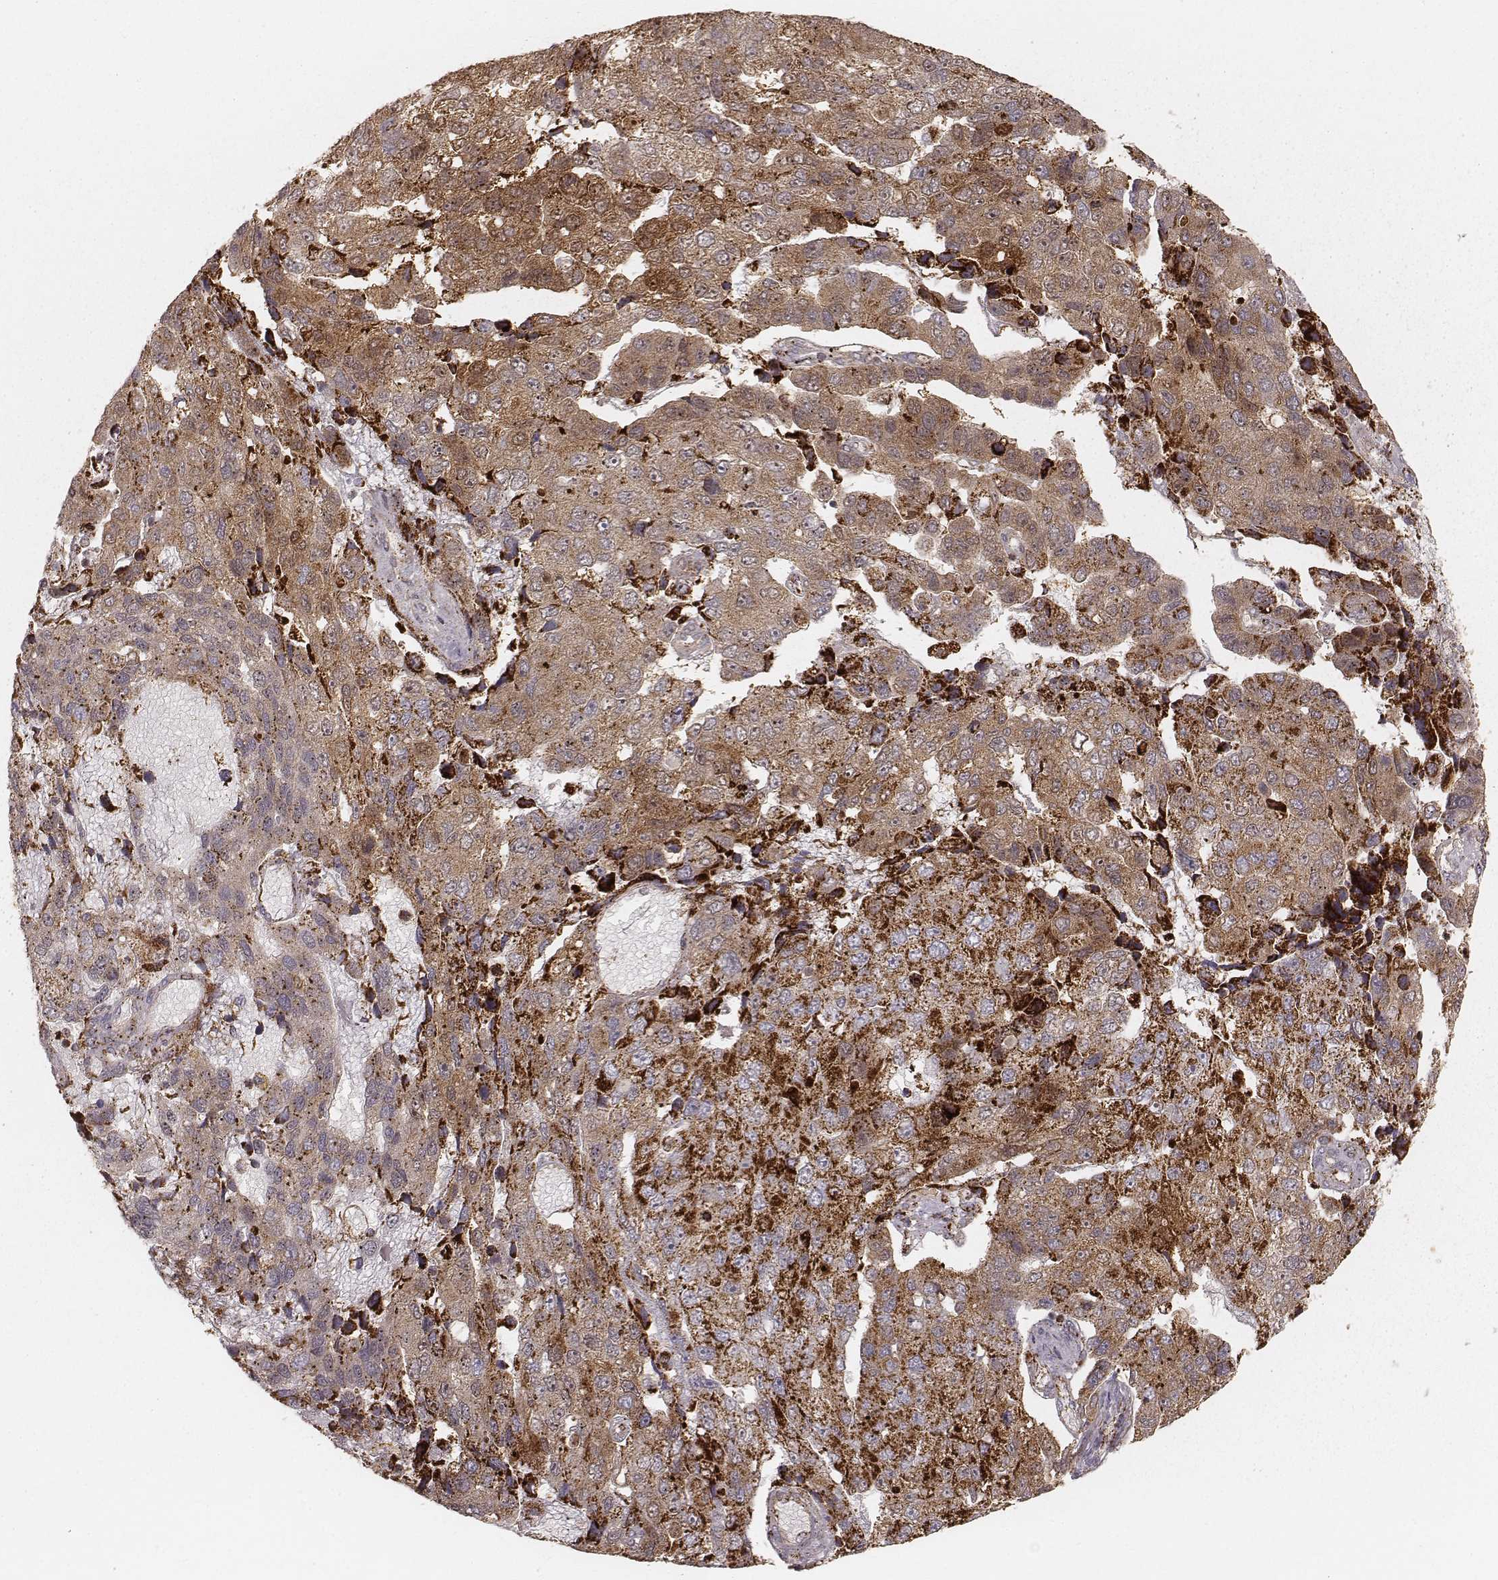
{"staining": {"intensity": "strong", "quantity": ">75%", "location": "cytoplasmic/membranous"}, "tissue": "pancreatic cancer", "cell_type": "Tumor cells", "image_type": "cancer", "snomed": [{"axis": "morphology", "description": "Adenocarcinoma, NOS"}, {"axis": "topography", "description": "Pancreas"}], "caption": "Strong cytoplasmic/membranous positivity for a protein is identified in about >75% of tumor cells of pancreatic cancer (adenocarcinoma) using immunohistochemistry (IHC).", "gene": "CS", "patient": {"sex": "female", "age": 61}}